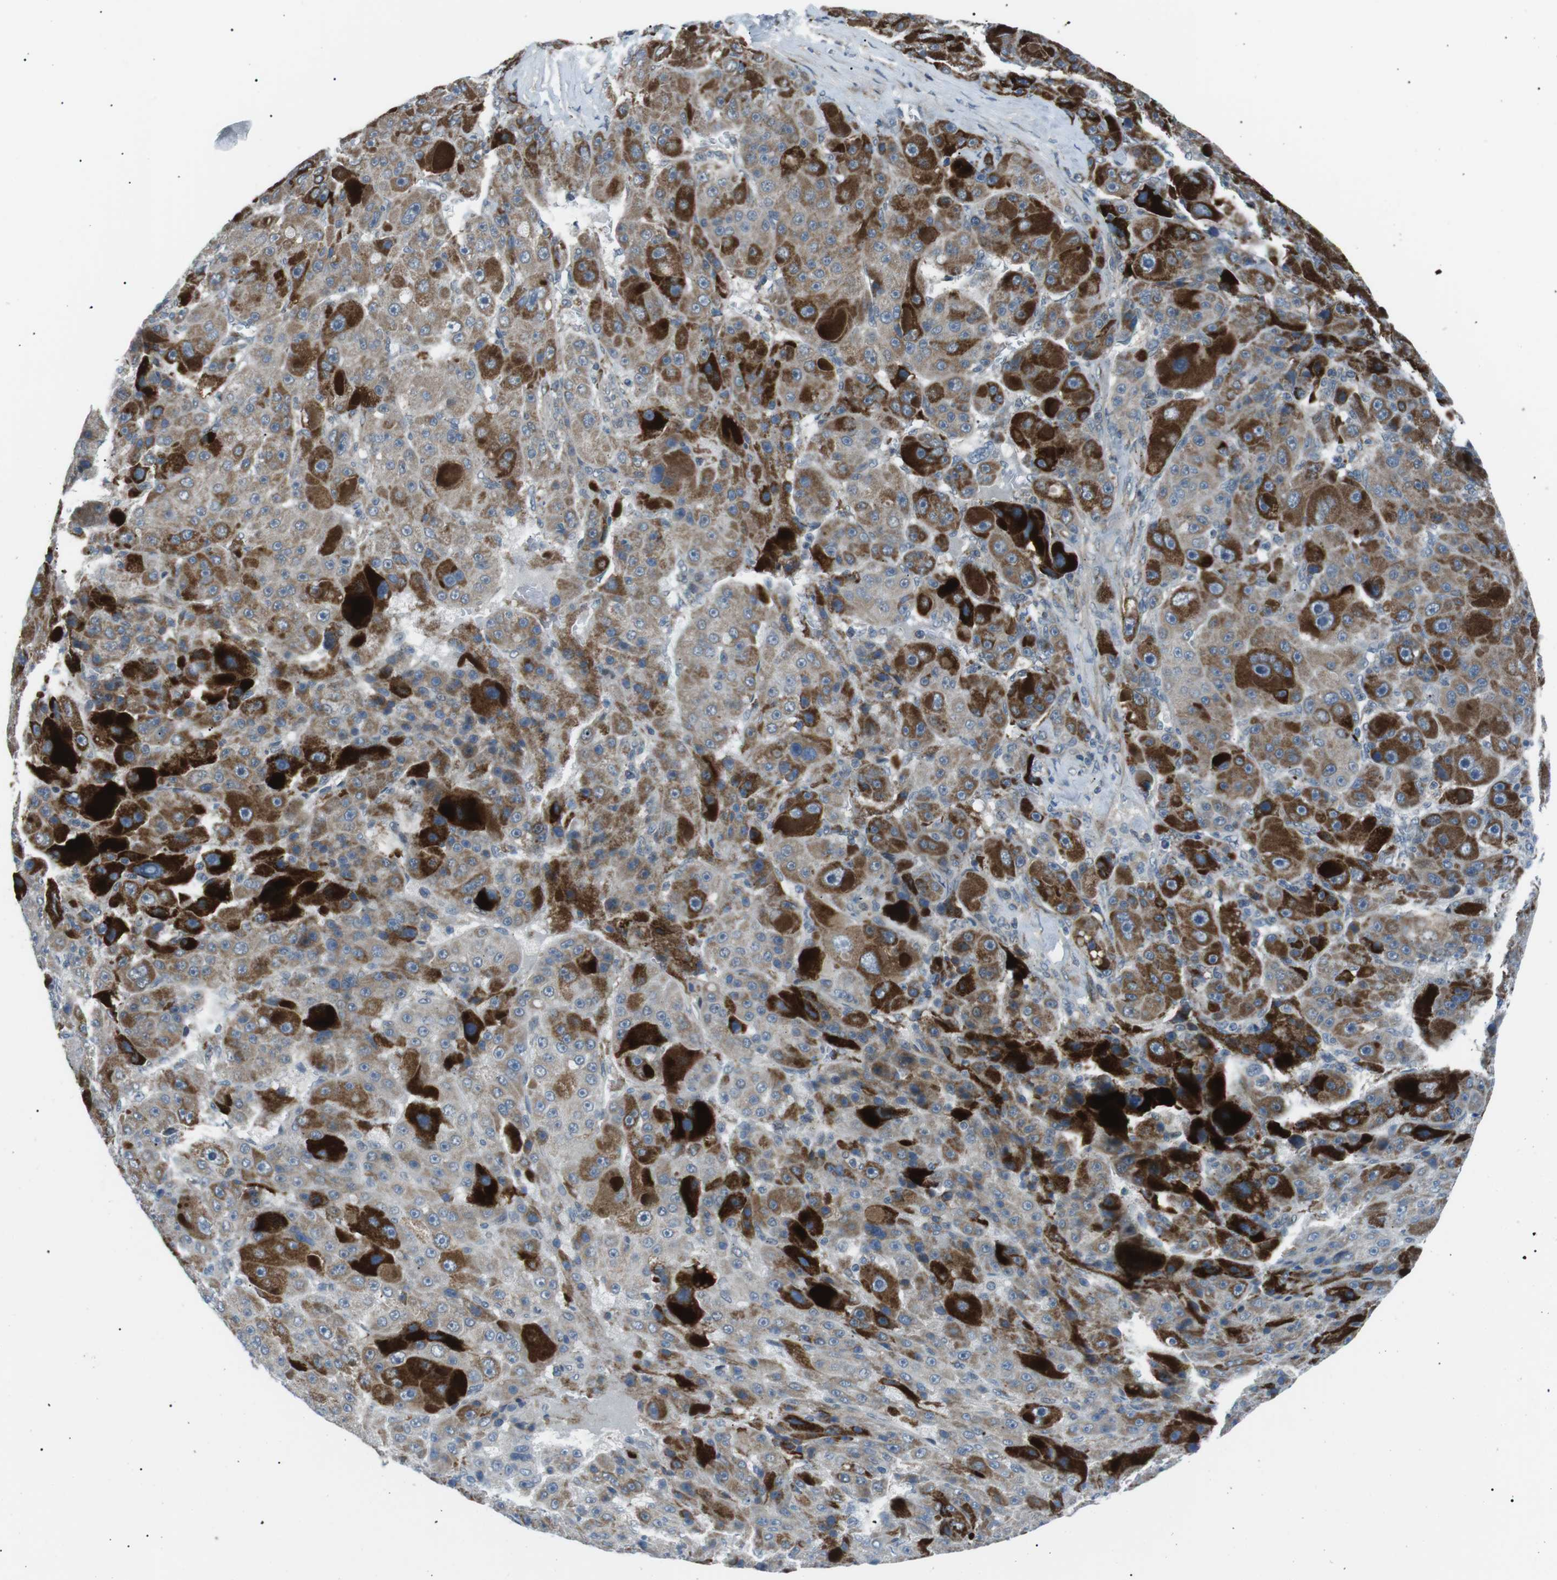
{"staining": {"intensity": "strong", "quantity": "25%-75%", "location": "cytoplasmic/membranous"}, "tissue": "liver cancer", "cell_type": "Tumor cells", "image_type": "cancer", "snomed": [{"axis": "morphology", "description": "Carcinoma, Hepatocellular, NOS"}, {"axis": "topography", "description": "Liver"}], "caption": "Approximately 25%-75% of tumor cells in liver hepatocellular carcinoma display strong cytoplasmic/membranous protein expression as visualized by brown immunohistochemical staining.", "gene": "ARID5B", "patient": {"sex": "male", "age": 76}}